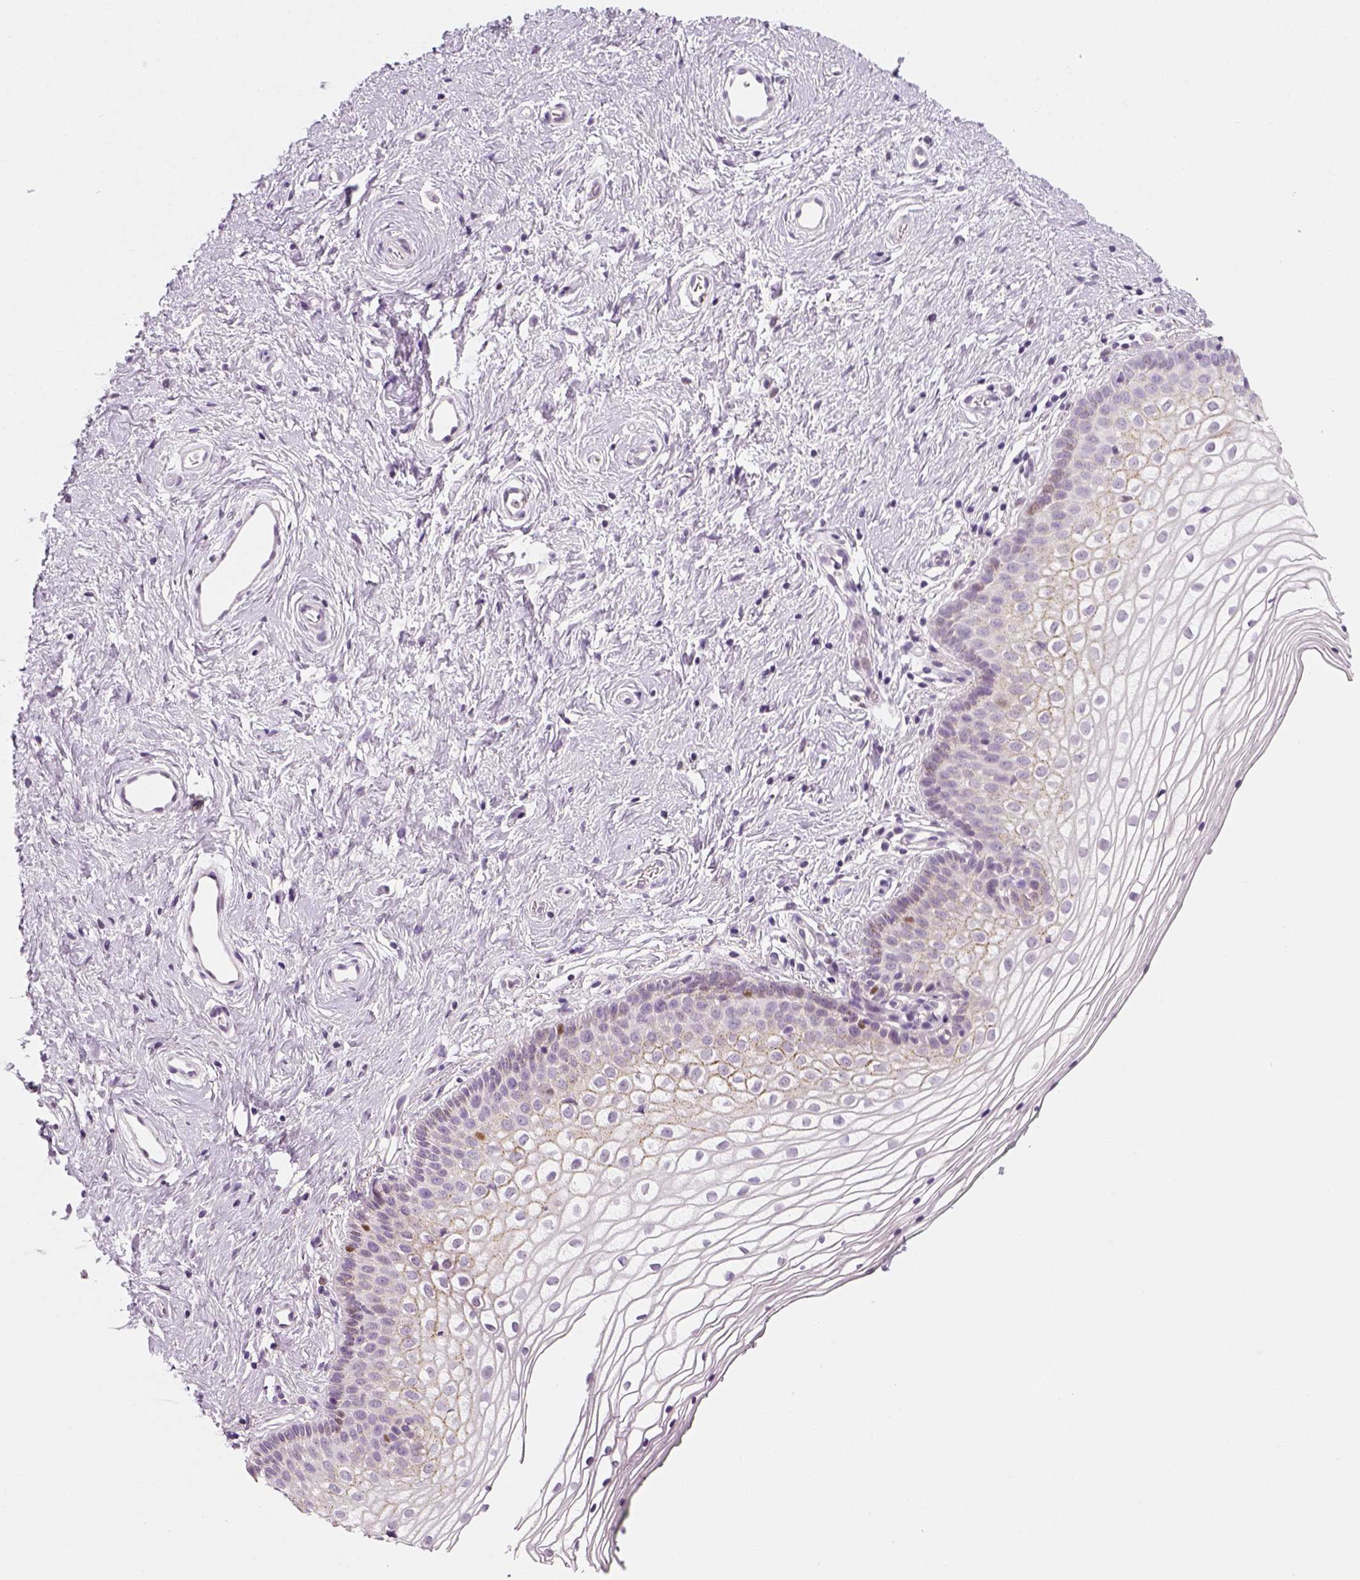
{"staining": {"intensity": "negative", "quantity": "none", "location": "none"}, "tissue": "vagina", "cell_type": "Squamous epithelial cells", "image_type": "normal", "snomed": [{"axis": "morphology", "description": "Normal tissue, NOS"}, {"axis": "topography", "description": "Vagina"}], "caption": "Squamous epithelial cells are negative for protein expression in normal human vagina. The staining was performed using DAB to visualize the protein expression in brown, while the nuclei were stained in blue with hematoxylin (Magnification: 20x).", "gene": "TP53", "patient": {"sex": "female", "age": 36}}